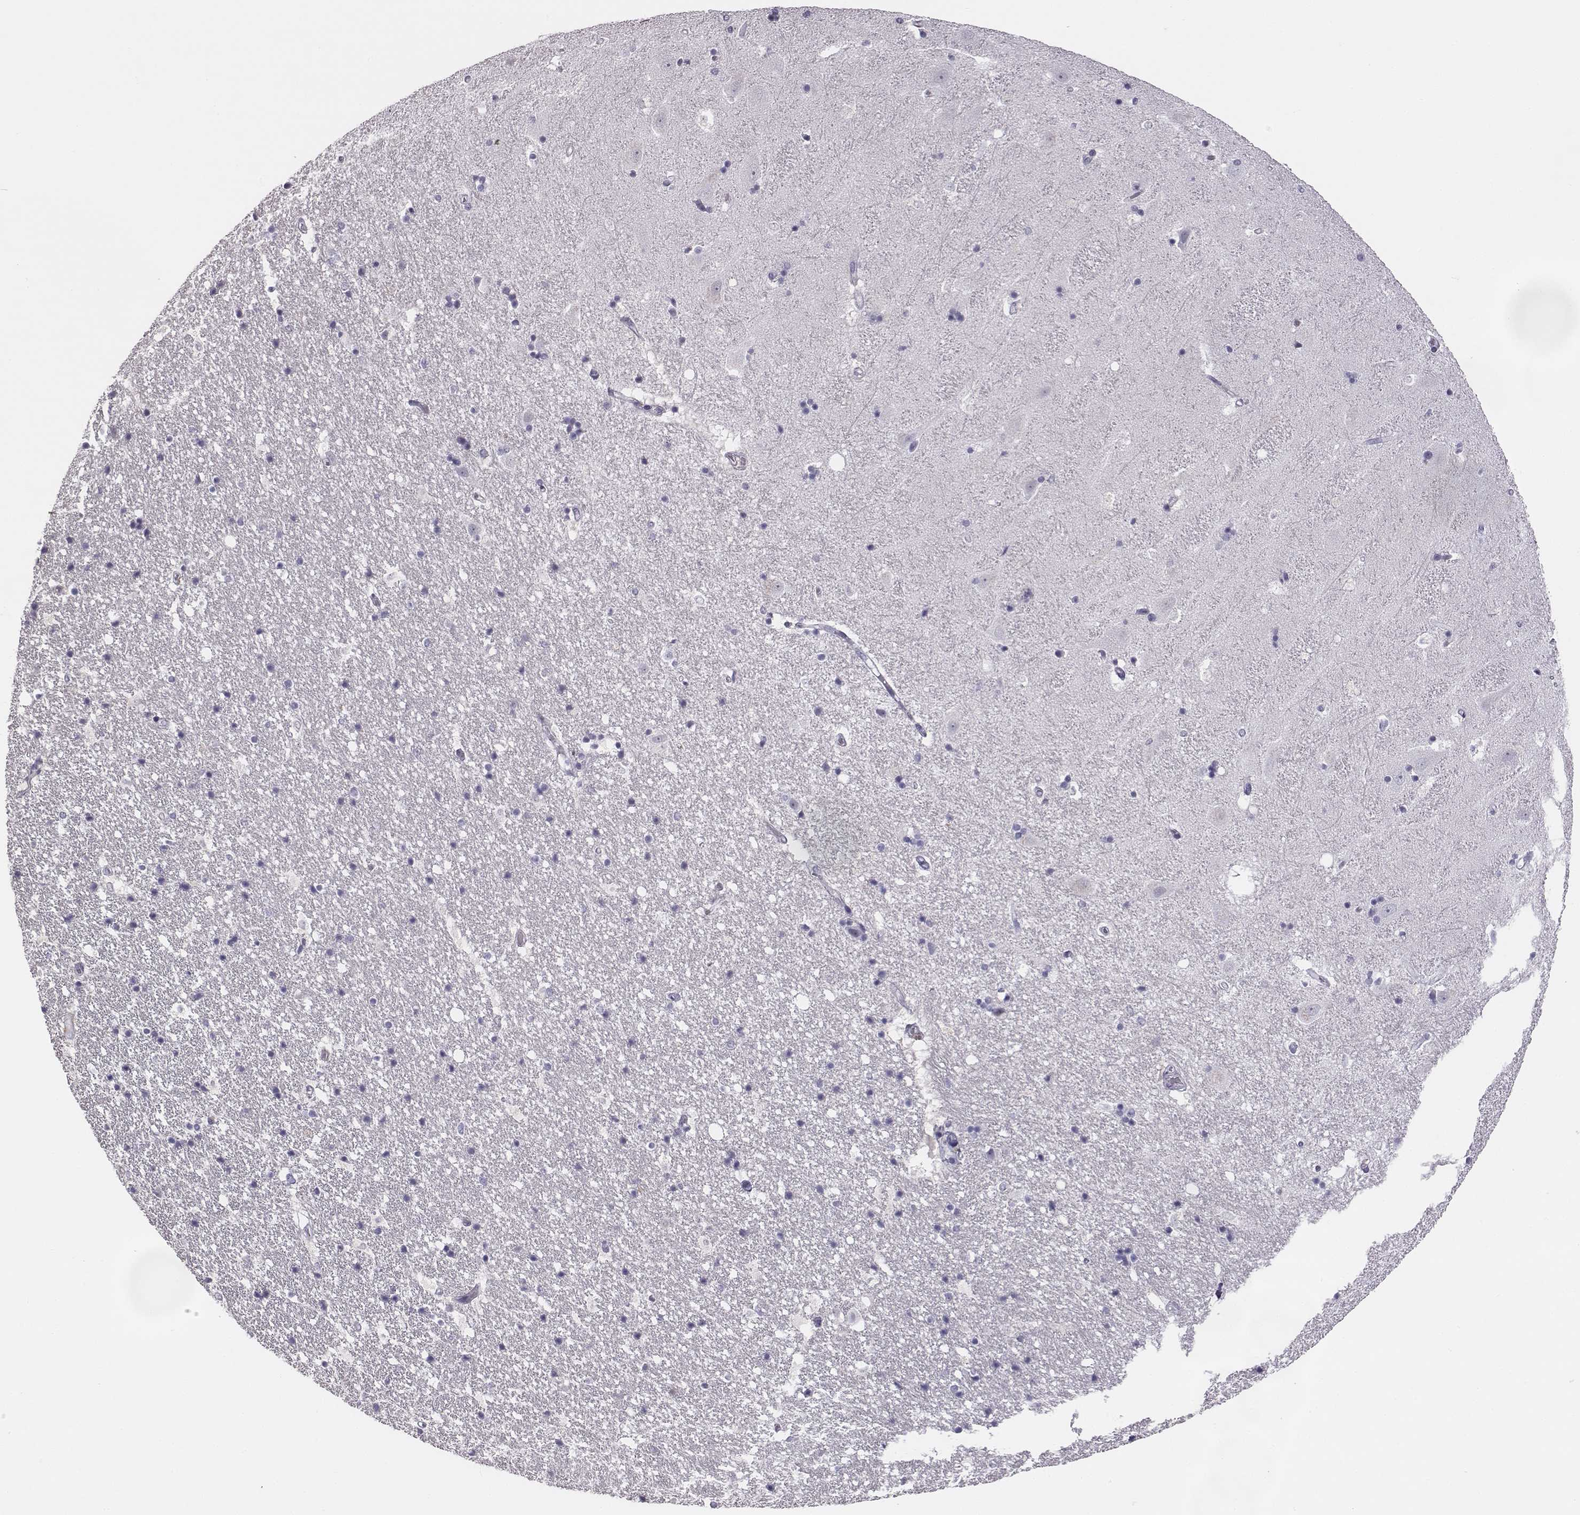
{"staining": {"intensity": "negative", "quantity": "none", "location": "none"}, "tissue": "hippocampus", "cell_type": "Glial cells", "image_type": "normal", "snomed": [{"axis": "morphology", "description": "Normal tissue, NOS"}, {"axis": "topography", "description": "Hippocampus"}], "caption": "Immunohistochemical staining of normal hippocampus demonstrates no significant positivity in glial cells.", "gene": "ADAM7", "patient": {"sex": "male", "age": 49}}